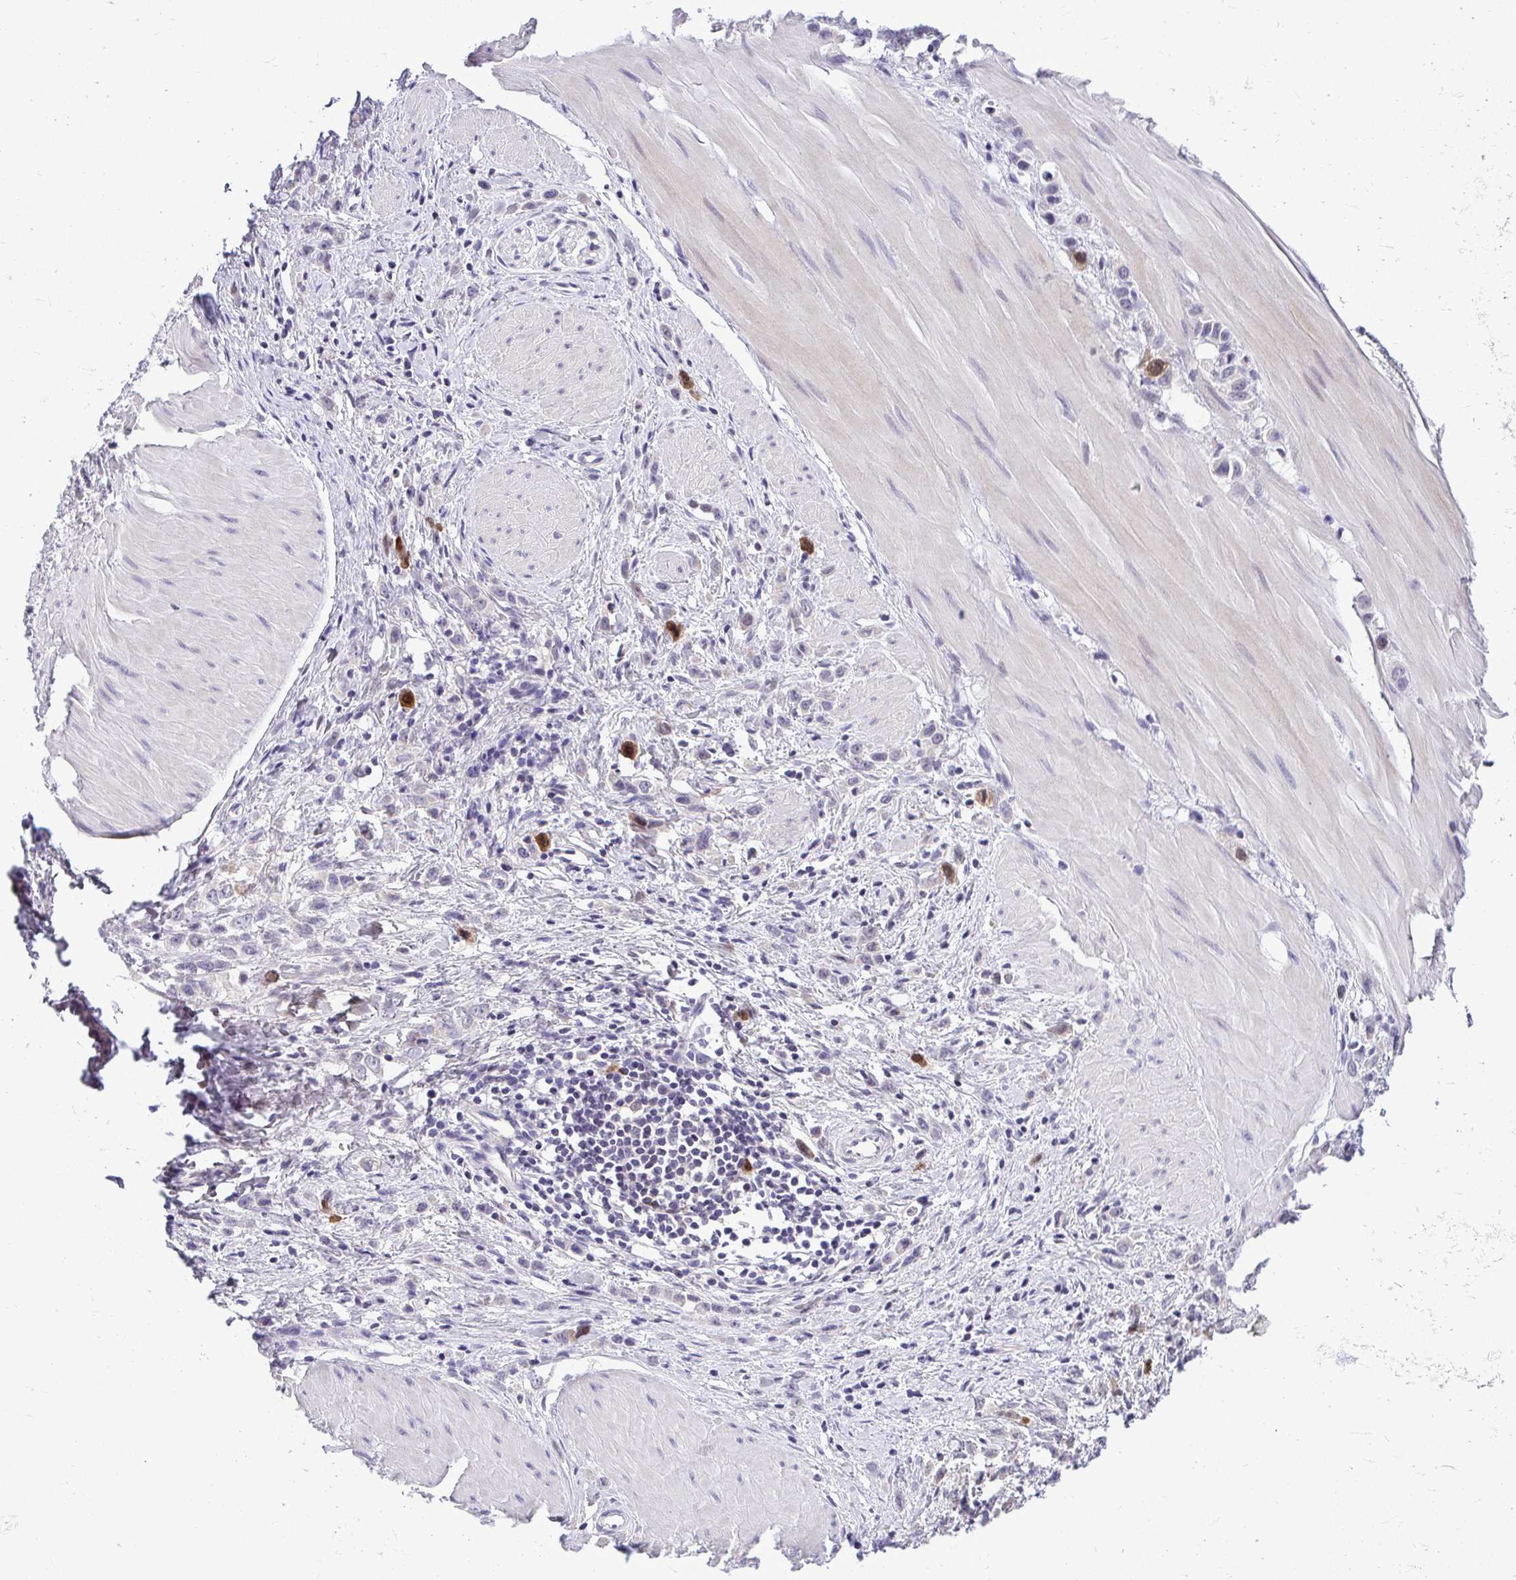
{"staining": {"intensity": "strong", "quantity": "<25%", "location": "nuclear"}, "tissue": "stomach cancer", "cell_type": "Tumor cells", "image_type": "cancer", "snomed": [{"axis": "morphology", "description": "Adenocarcinoma, NOS"}, {"axis": "topography", "description": "Stomach"}], "caption": "Tumor cells exhibit medium levels of strong nuclear staining in about <25% of cells in adenocarcinoma (stomach).", "gene": "CDC20", "patient": {"sex": "male", "age": 47}}